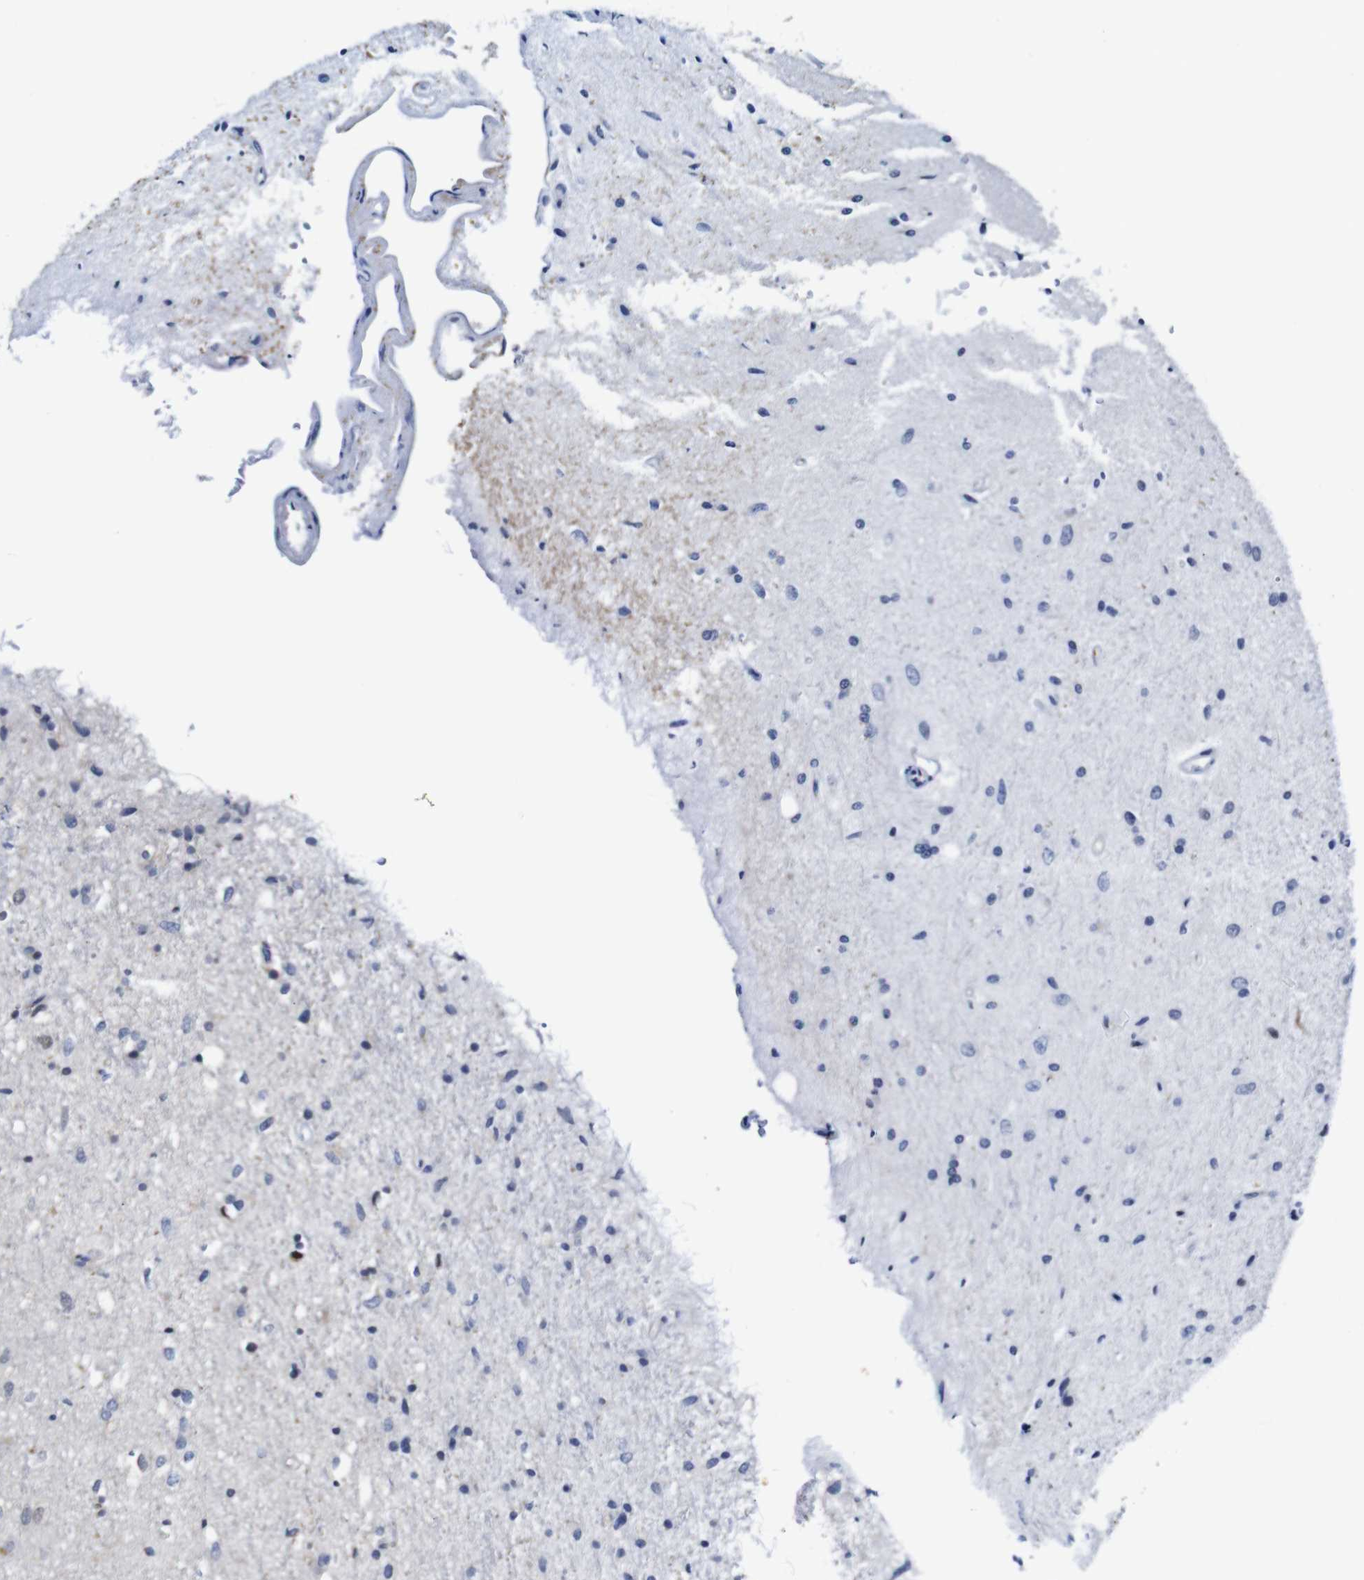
{"staining": {"intensity": "weak", "quantity": "<25%", "location": "nuclear"}, "tissue": "glioma", "cell_type": "Tumor cells", "image_type": "cancer", "snomed": [{"axis": "morphology", "description": "Glioma, malignant, Low grade"}, {"axis": "topography", "description": "Brain"}], "caption": "Glioma stained for a protein using immunohistochemistry demonstrates no positivity tumor cells.", "gene": "FURIN", "patient": {"sex": "male", "age": 77}}